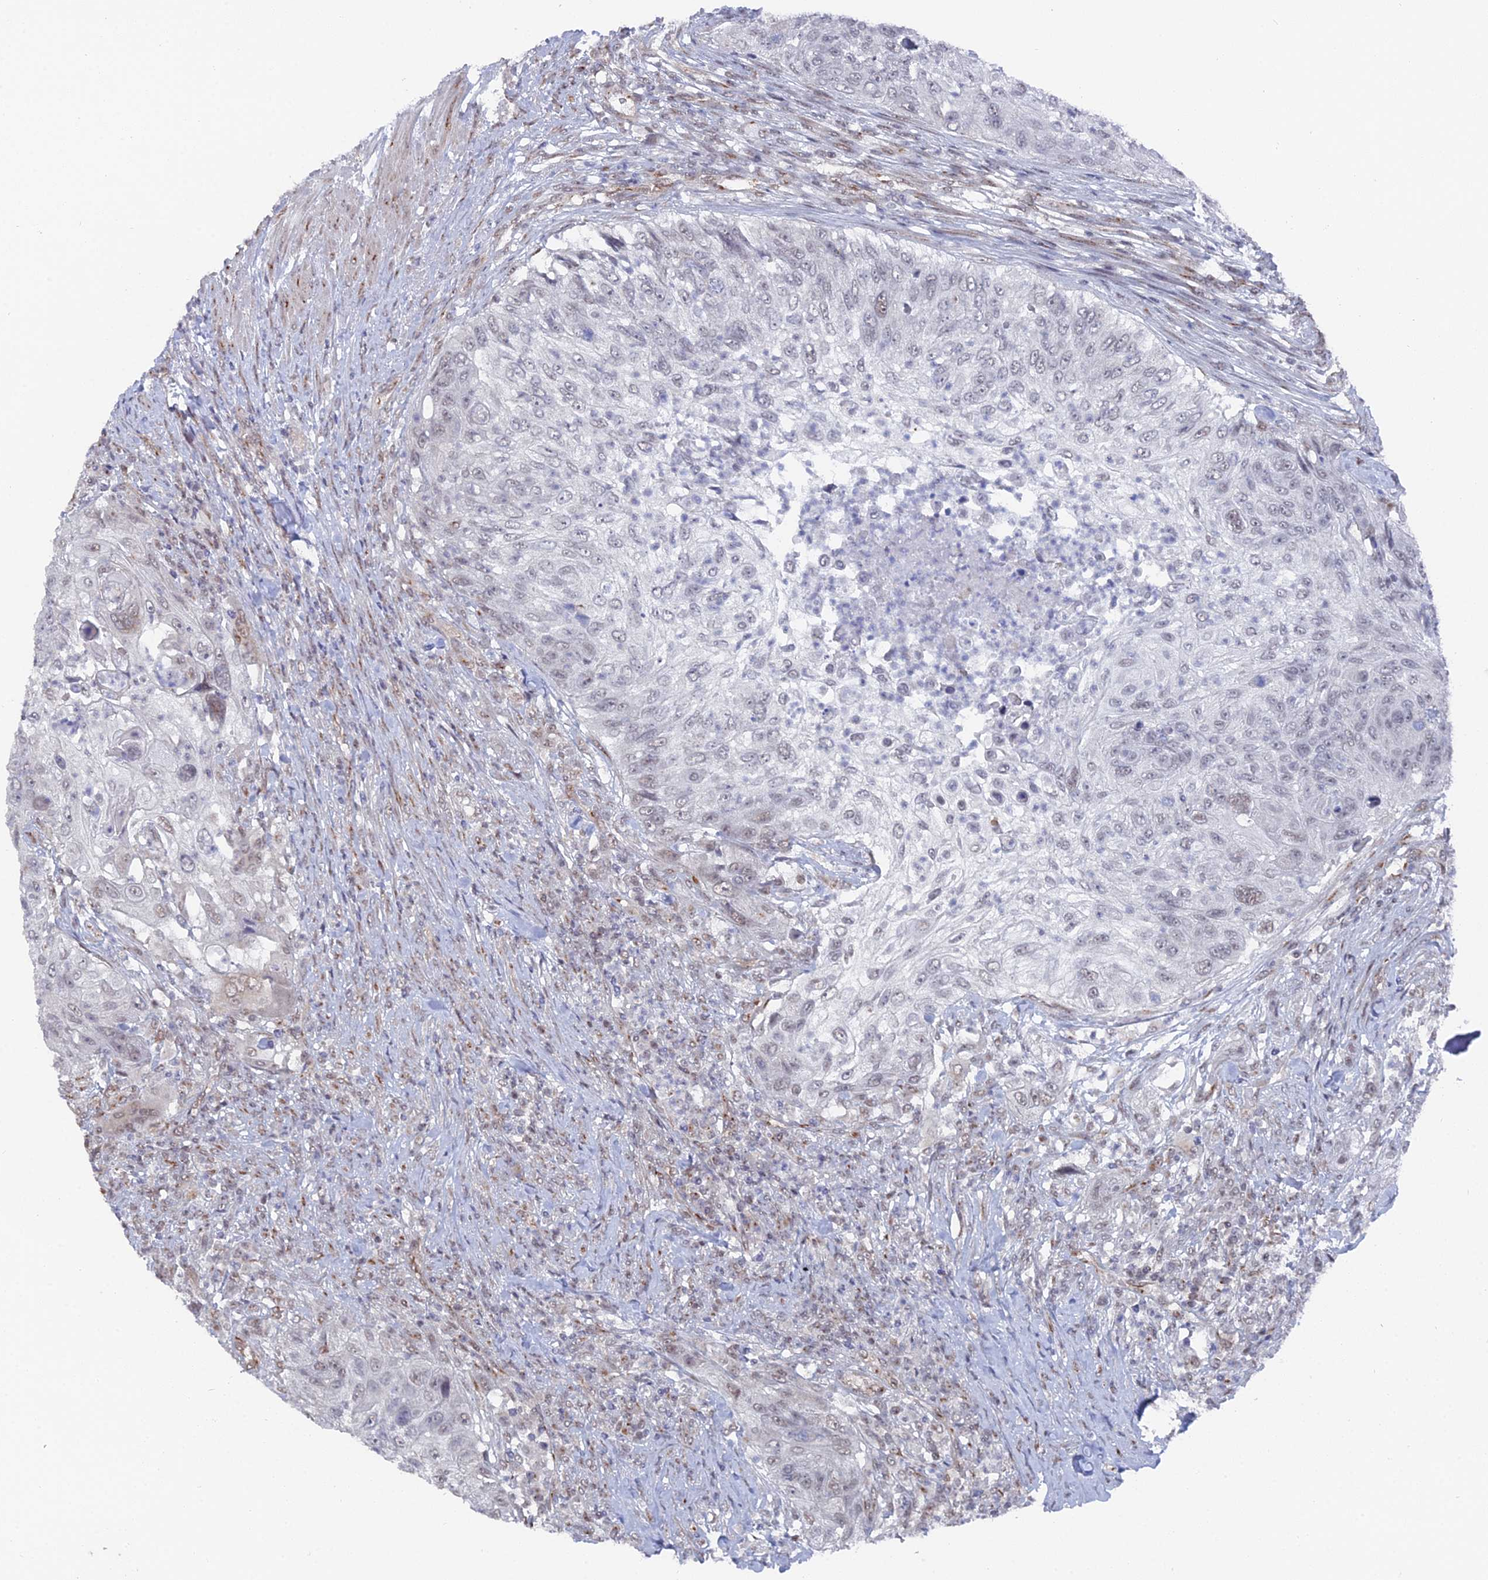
{"staining": {"intensity": "weak", "quantity": "<25%", "location": "nuclear"}, "tissue": "urothelial cancer", "cell_type": "Tumor cells", "image_type": "cancer", "snomed": [{"axis": "morphology", "description": "Urothelial carcinoma, High grade"}, {"axis": "topography", "description": "Urinary bladder"}], "caption": "Immunohistochemistry micrograph of human urothelial carcinoma (high-grade) stained for a protein (brown), which demonstrates no staining in tumor cells.", "gene": "FHIP2A", "patient": {"sex": "female", "age": 60}}